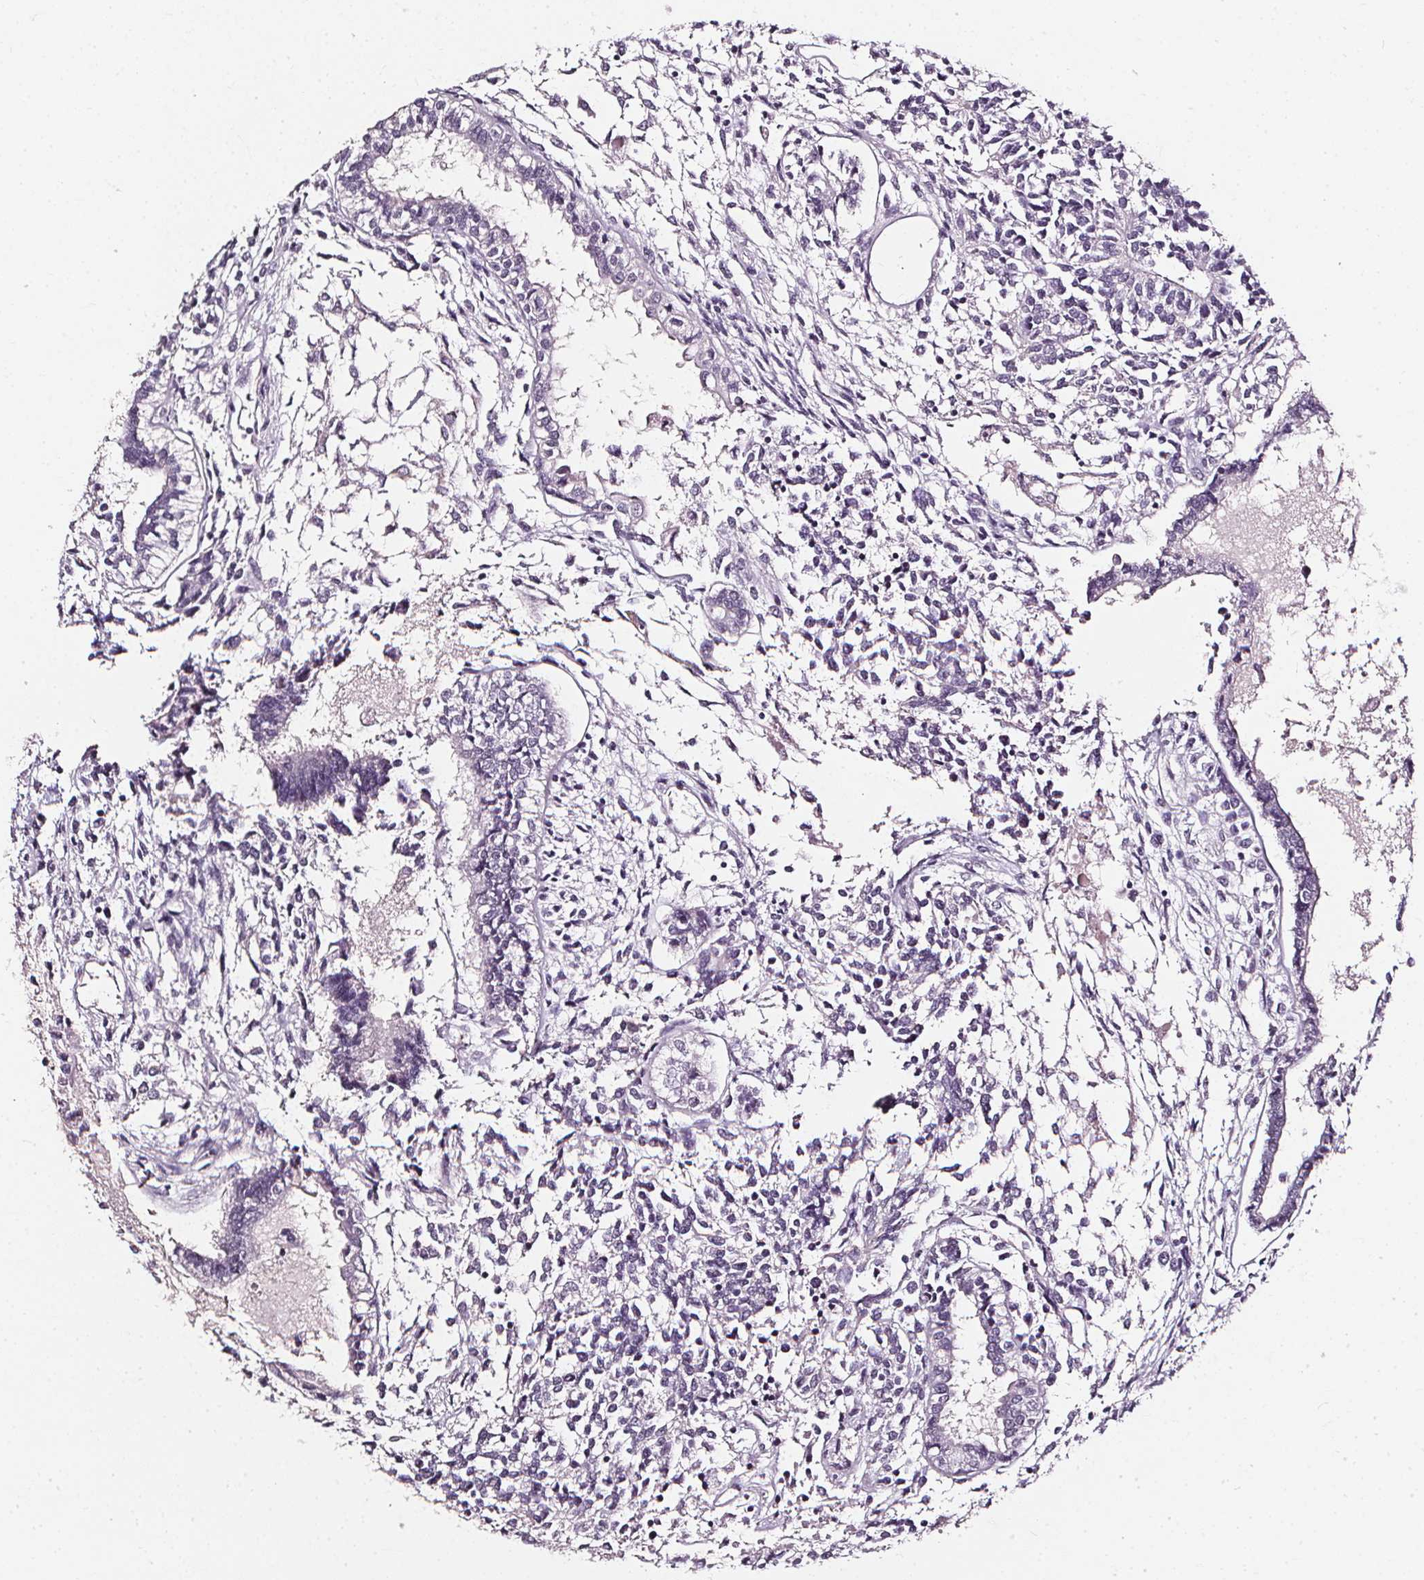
{"staining": {"intensity": "negative", "quantity": "none", "location": "none"}, "tissue": "testis cancer", "cell_type": "Tumor cells", "image_type": "cancer", "snomed": [{"axis": "morphology", "description": "Carcinoma, Embryonal, NOS"}, {"axis": "topography", "description": "Testis"}], "caption": "A photomicrograph of human testis embryonal carcinoma is negative for staining in tumor cells.", "gene": "DEFA5", "patient": {"sex": "male", "age": 37}}